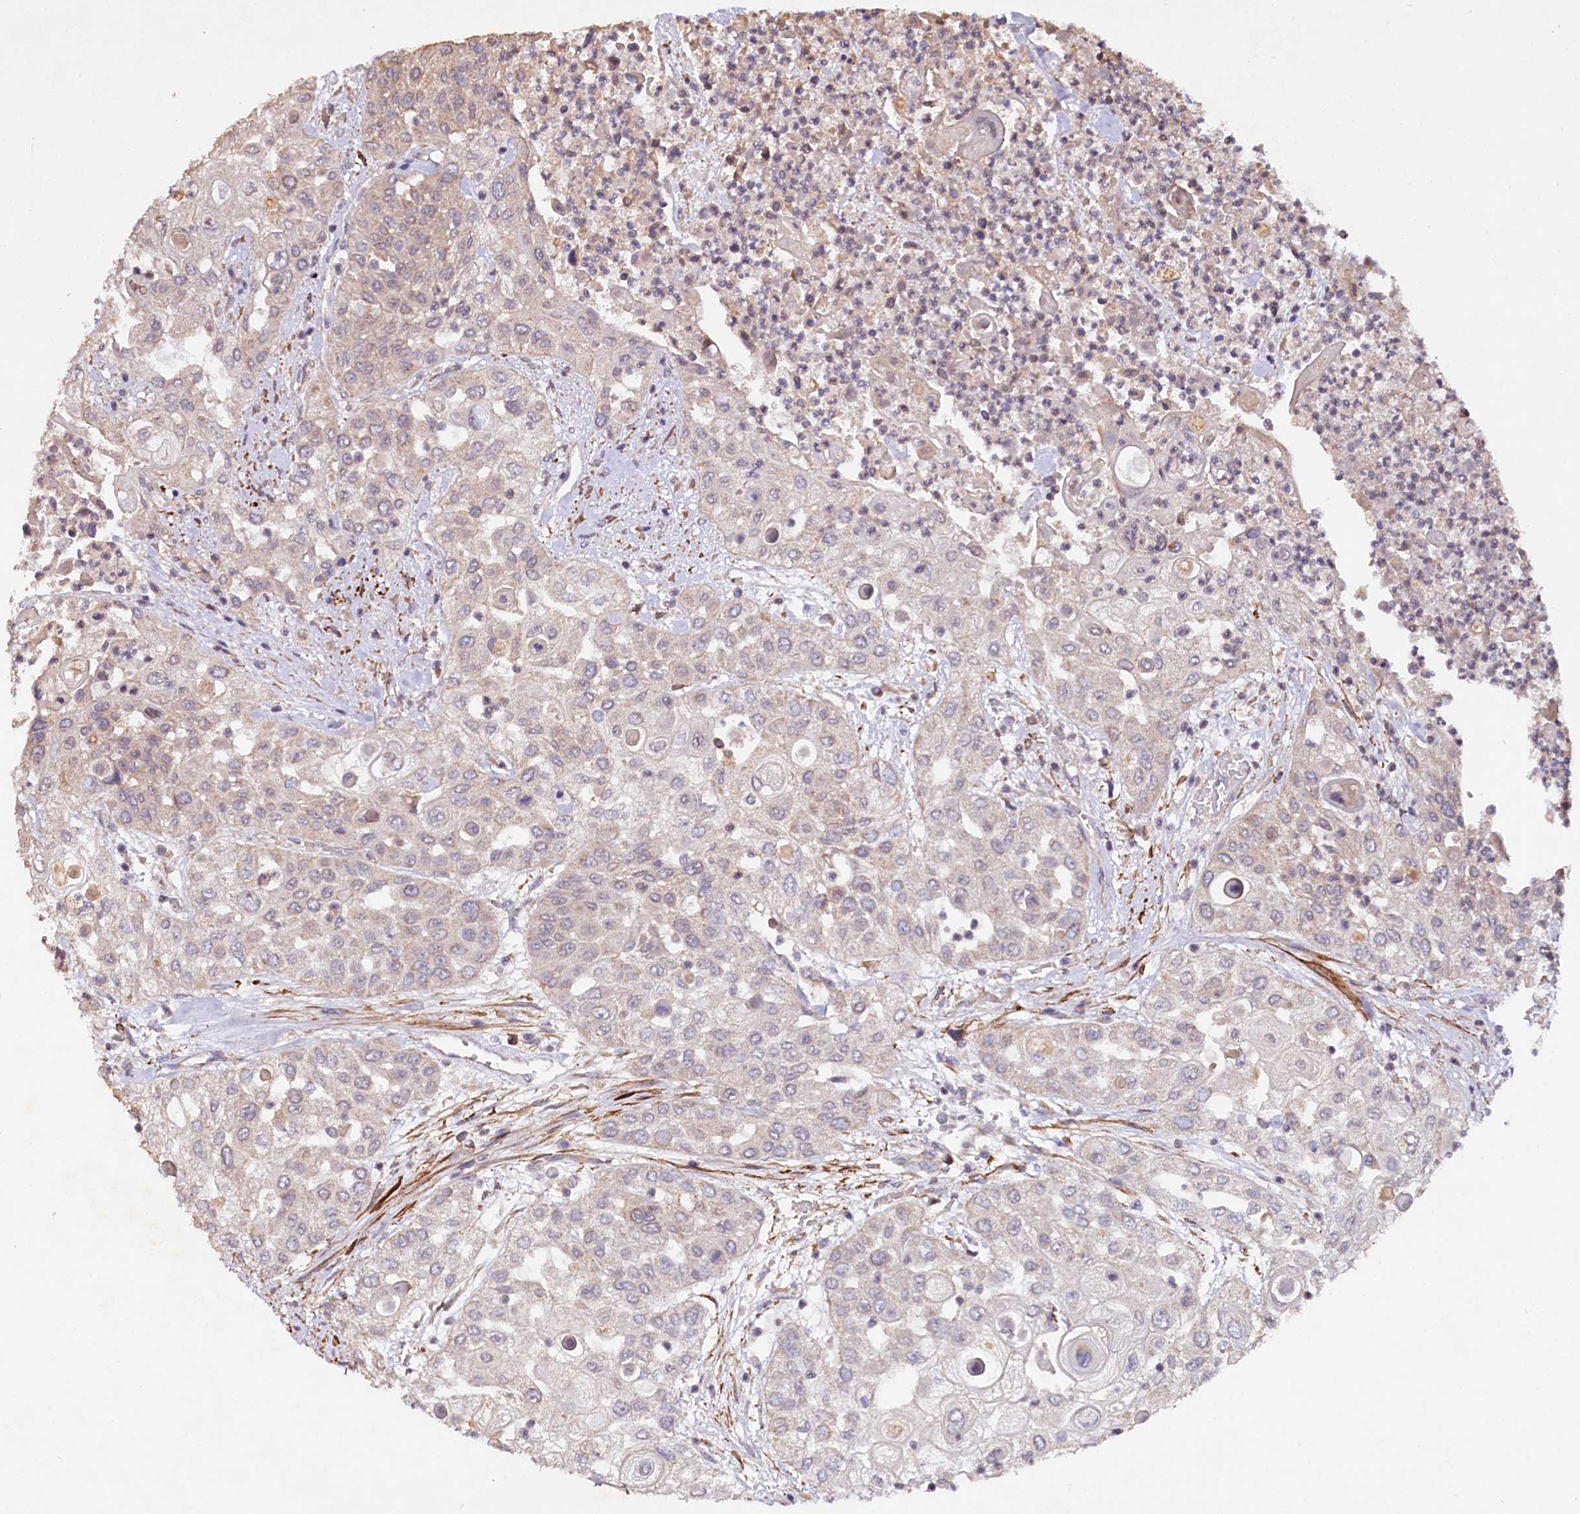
{"staining": {"intensity": "negative", "quantity": "none", "location": "none"}, "tissue": "urothelial cancer", "cell_type": "Tumor cells", "image_type": "cancer", "snomed": [{"axis": "morphology", "description": "Urothelial carcinoma, High grade"}, {"axis": "topography", "description": "Urinary bladder"}], "caption": "Urothelial cancer was stained to show a protein in brown. There is no significant staining in tumor cells.", "gene": "ETFBKMT", "patient": {"sex": "female", "age": 79}}